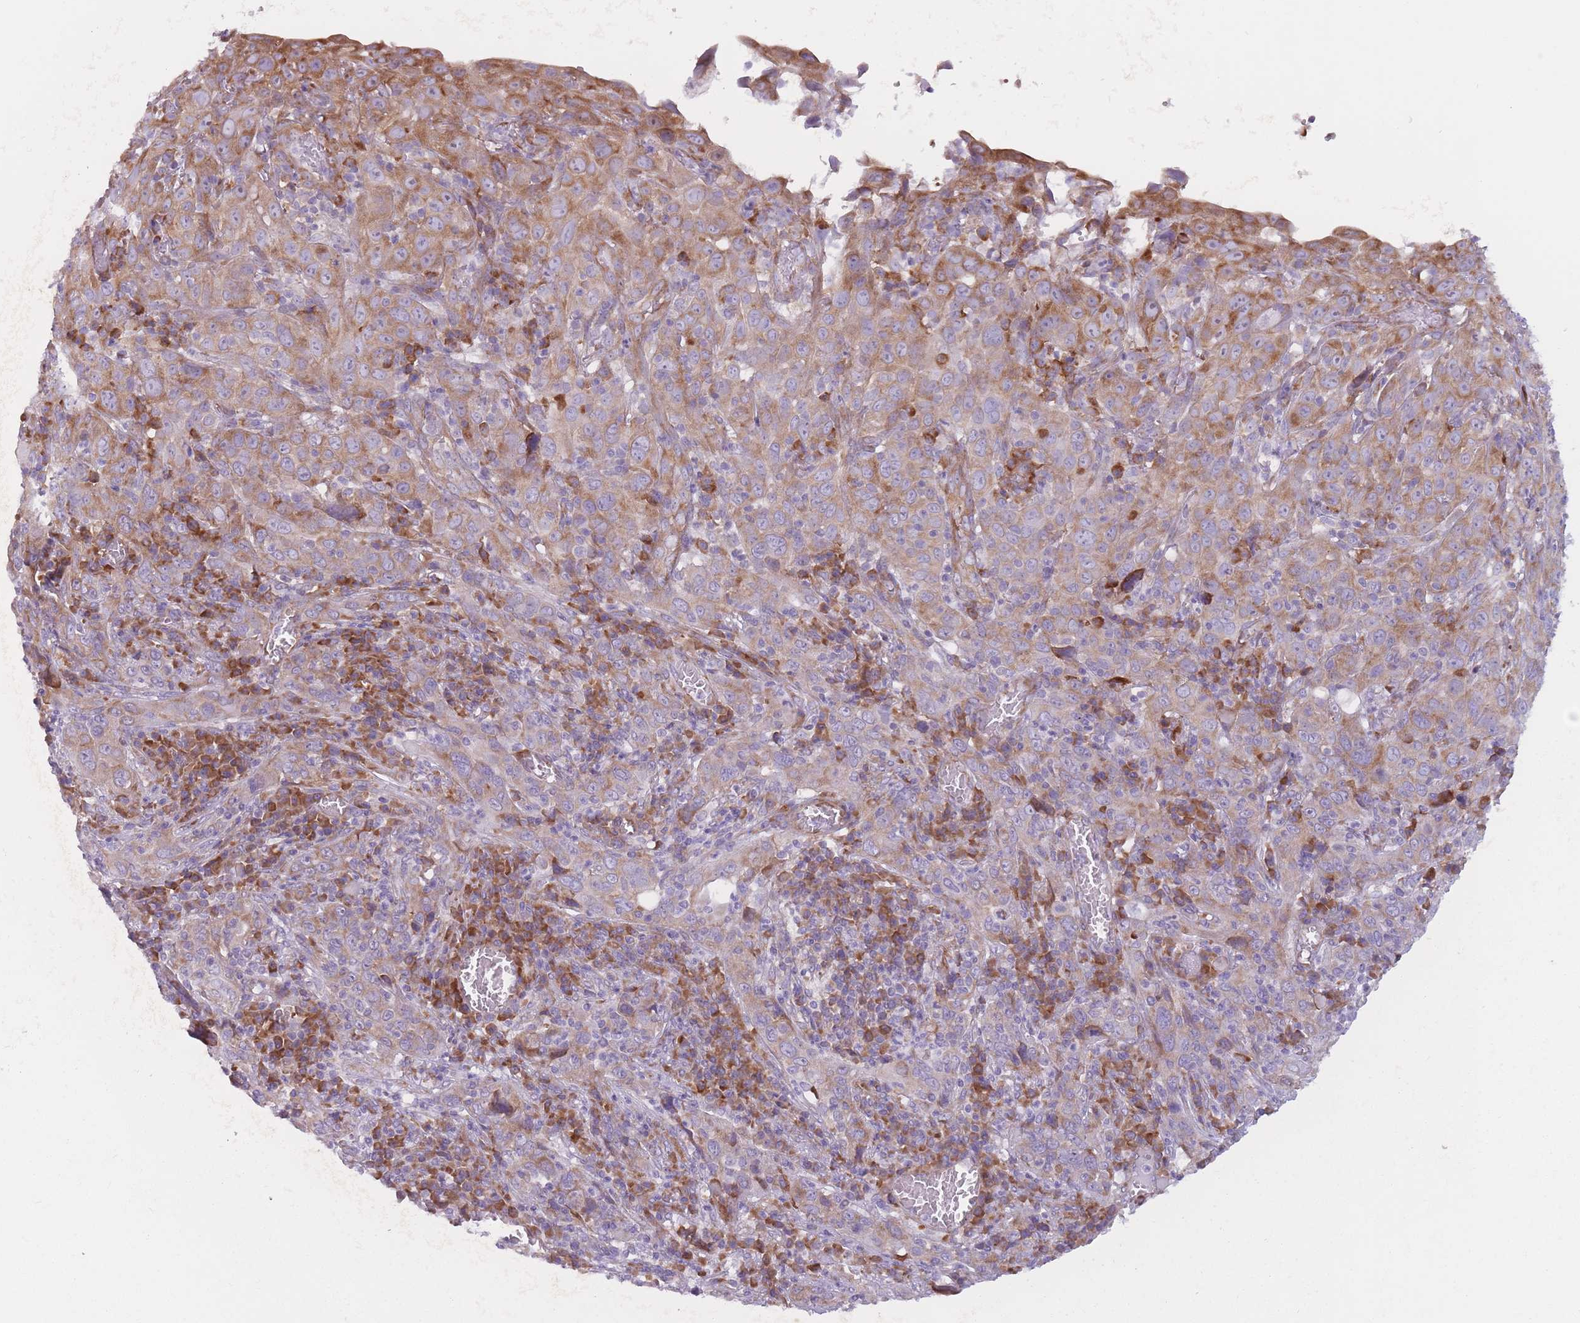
{"staining": {"intensity": "moderate", "quantity": ">75%", "location": "cytoplasmic/membranous"}, "tissue": "cervical cancer", "cell_type": "Tumor cells", "image_type": "cancer", "snomed": [{"axis": "morphology", "description": "Squamous cell carcinoma, NOS"}, {"axis": "topography", "description": "Cervix"}], "caption": "Immunohistochemistry (IHC) (DAB (3,3'-diaminobenzidine)) staining of cervical cancer (squamous cell carcinoma) demonstrates moderate cytoplasmic/membranous protein positivity in about >75% of tumor cells.", "gene": "RPL18", "patient": {"sex": "female", "age": 46}}